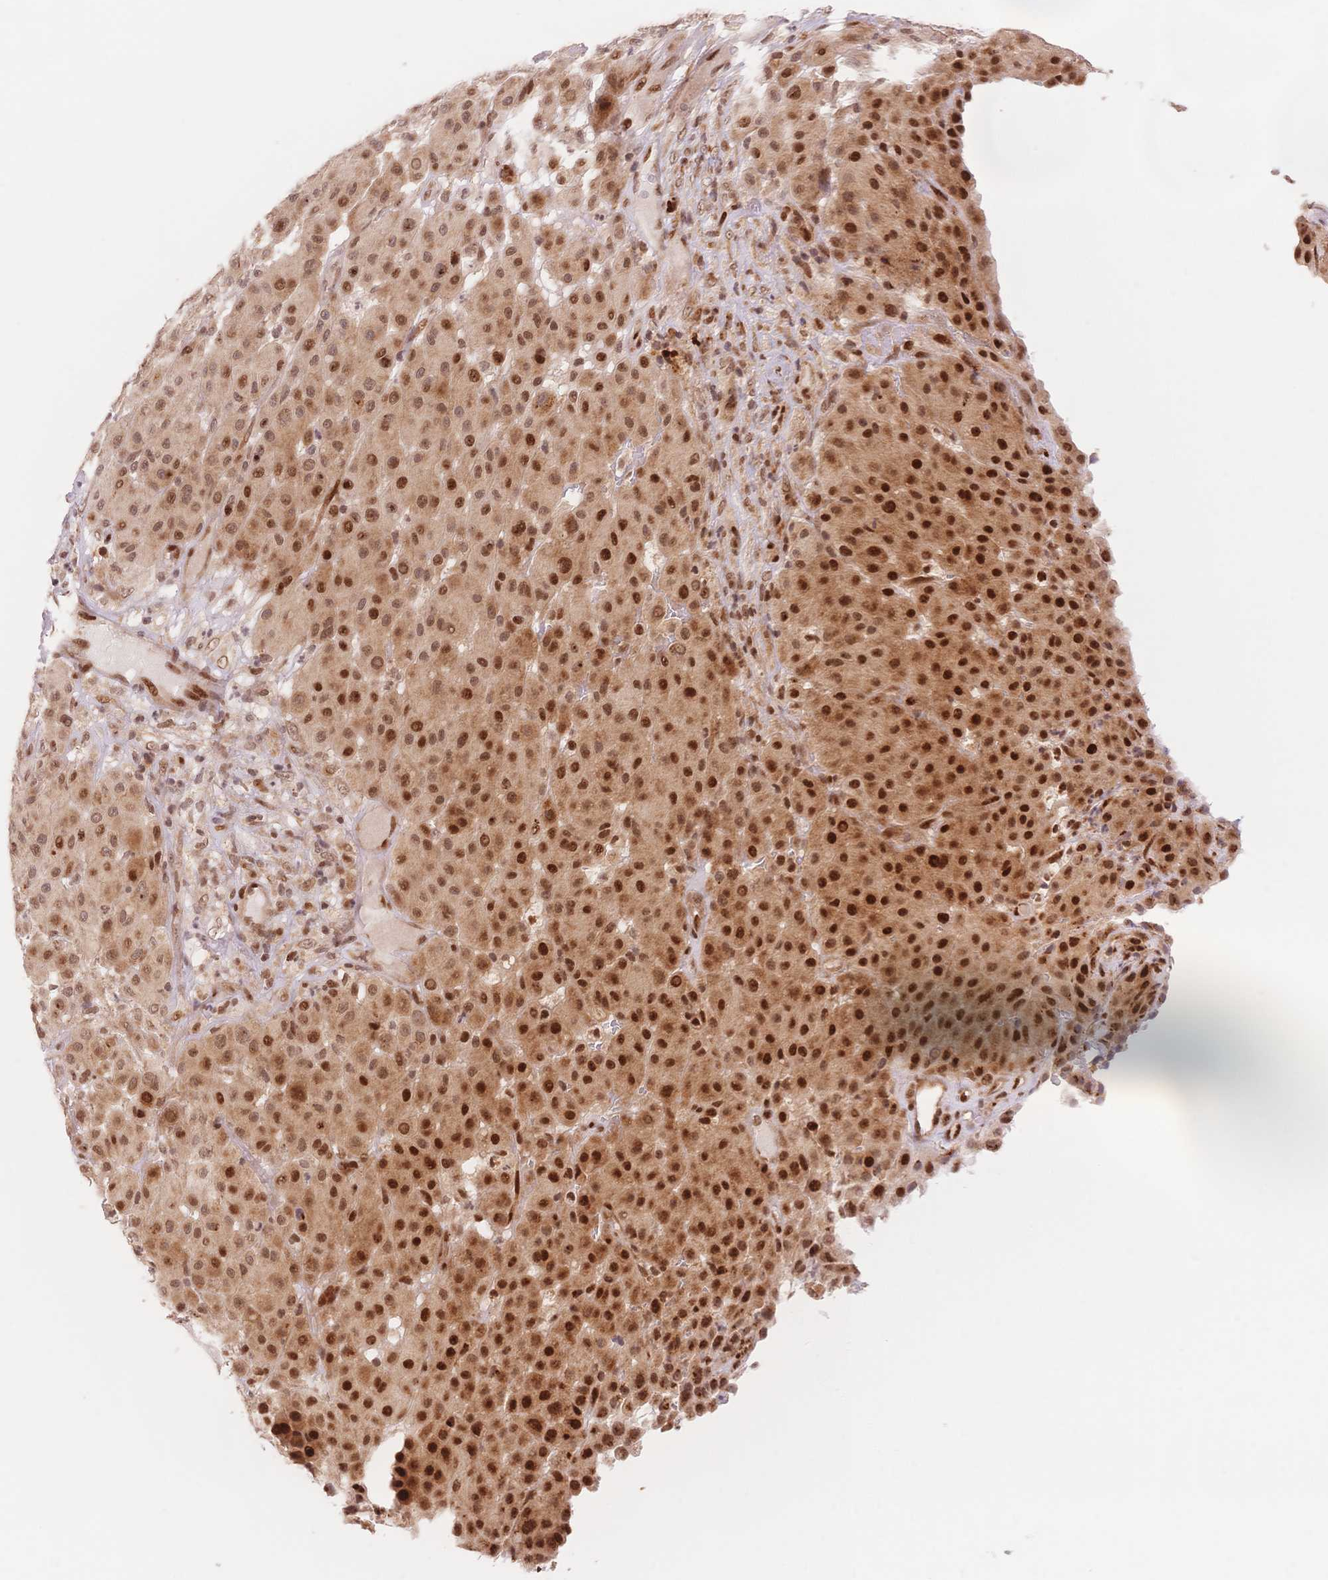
{"staining": {"intensity": "strong", "quantity": ">75%", "location": "cytoplasmic/membranous,nuclear"}, "tissue": "melanoma", "cell_type": "Tumor cells", "image_type": "cancer", "snomed": [{"axis": "morphology", "description": "Malignant melanoma, Metastatic site"}, {"axis": "topography", "description": "Smooth muscle"}], "caption": "Immunohistochemical staining of malignant melanoma (metastatic site) demonstrates high levels of strong cytoplasmic/membranous and nuclear protein expression in approximately >75% of tumor cells.", "gene": "STK39", "patient": {"sex": "male", "age": 41}}